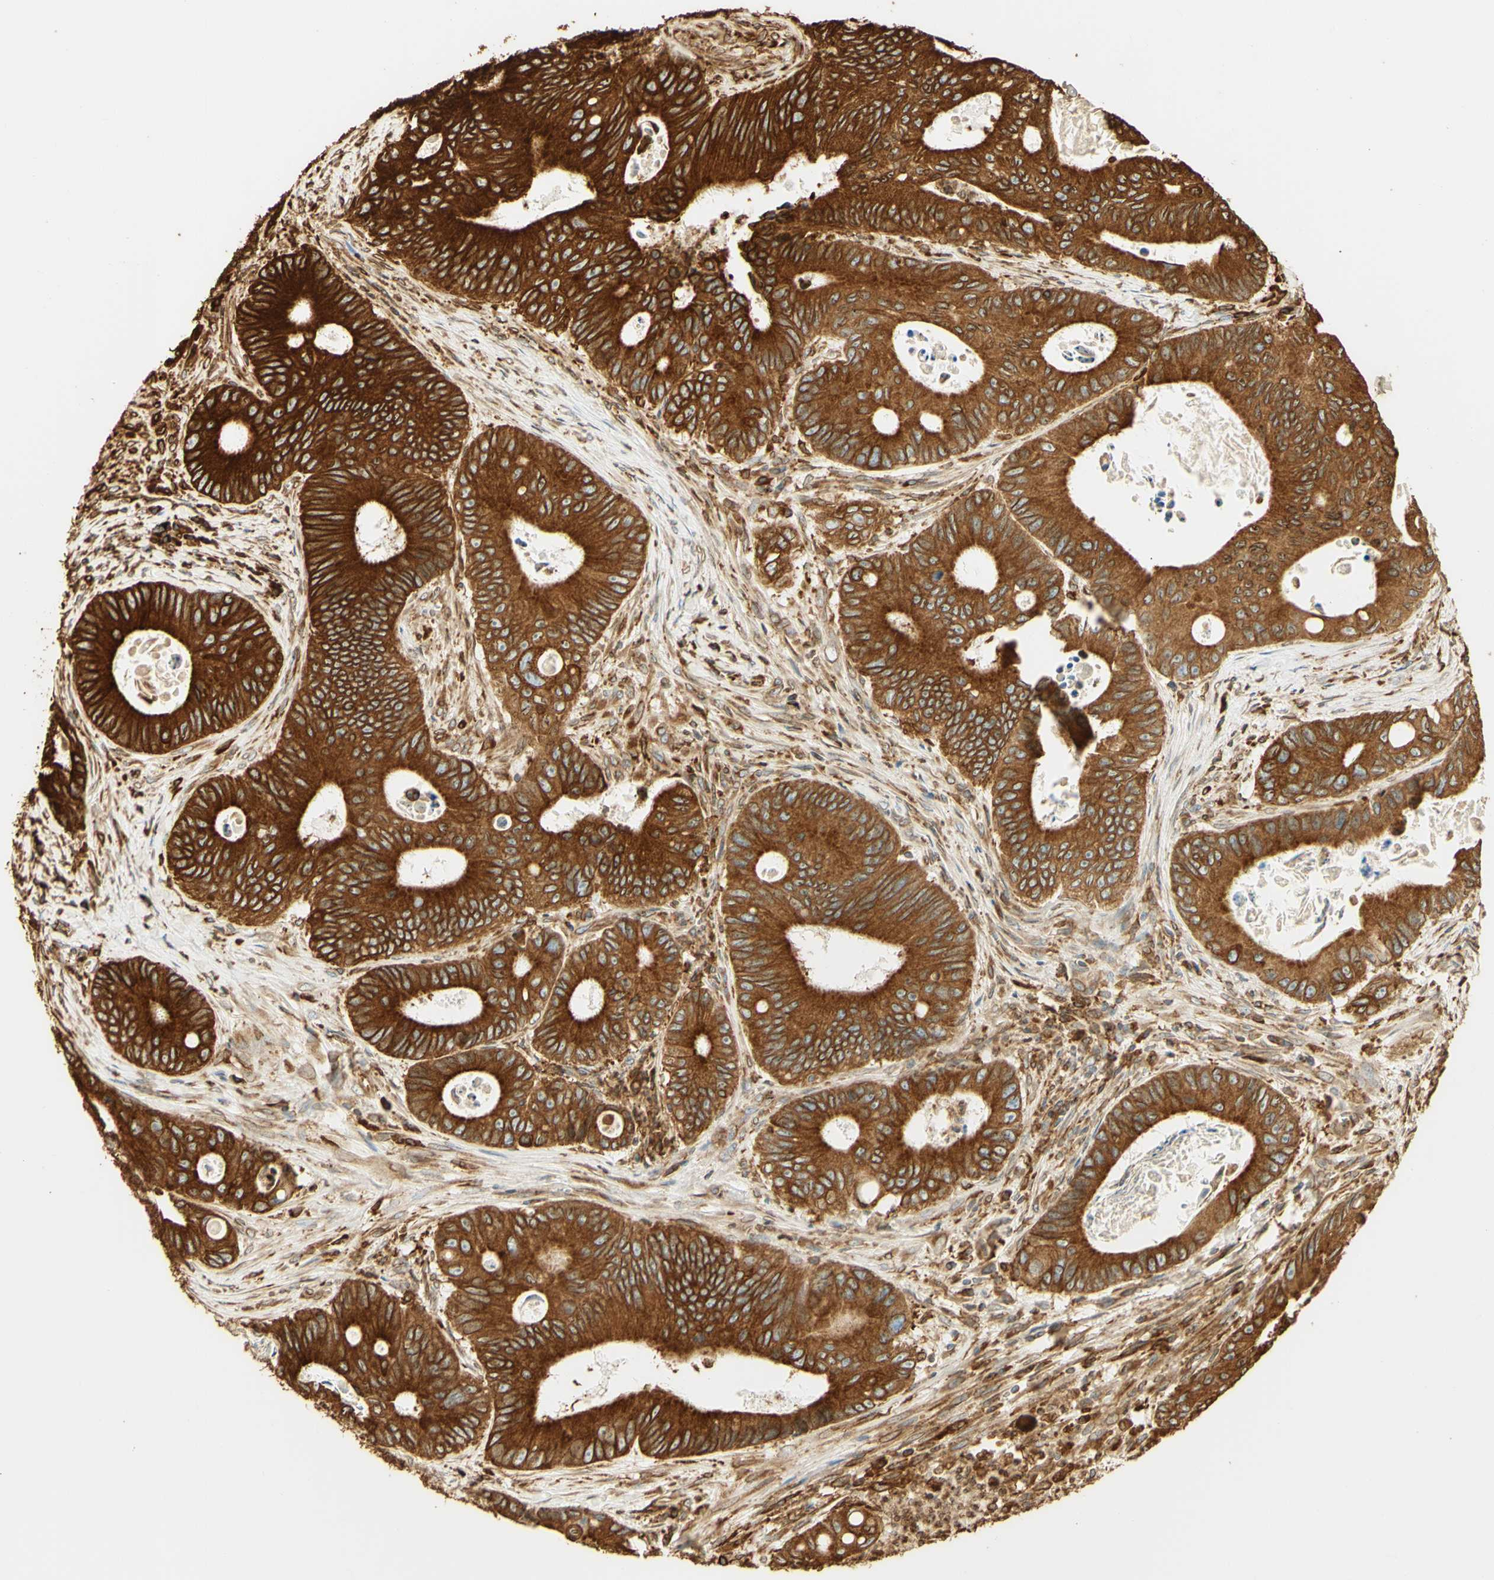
{"staining": {"intensity": "strong", "quantity": ">75%", "location": "cytoplasmic/membranous"}, "tissue": "colorectal cancer", "cell_type": "Tumor cells", "image_type": "cancer", "snomed": [{"axis": "morphology", "description": "Inflammation, NOS"}, {"axis": "morphology", "description": "Adenocarcinoma, NOS"}, {"axis": "topography", "description": "Colon"}], "caption": "Protein staining exhibits strong cytoplasmic/membranous expression in about >75% of tumor cells in colorectal cancer (adenocarcinoma). Nuclei are stained in blue.", "gene": "CANX", "patient": {"sex": "male", "age": 72}}